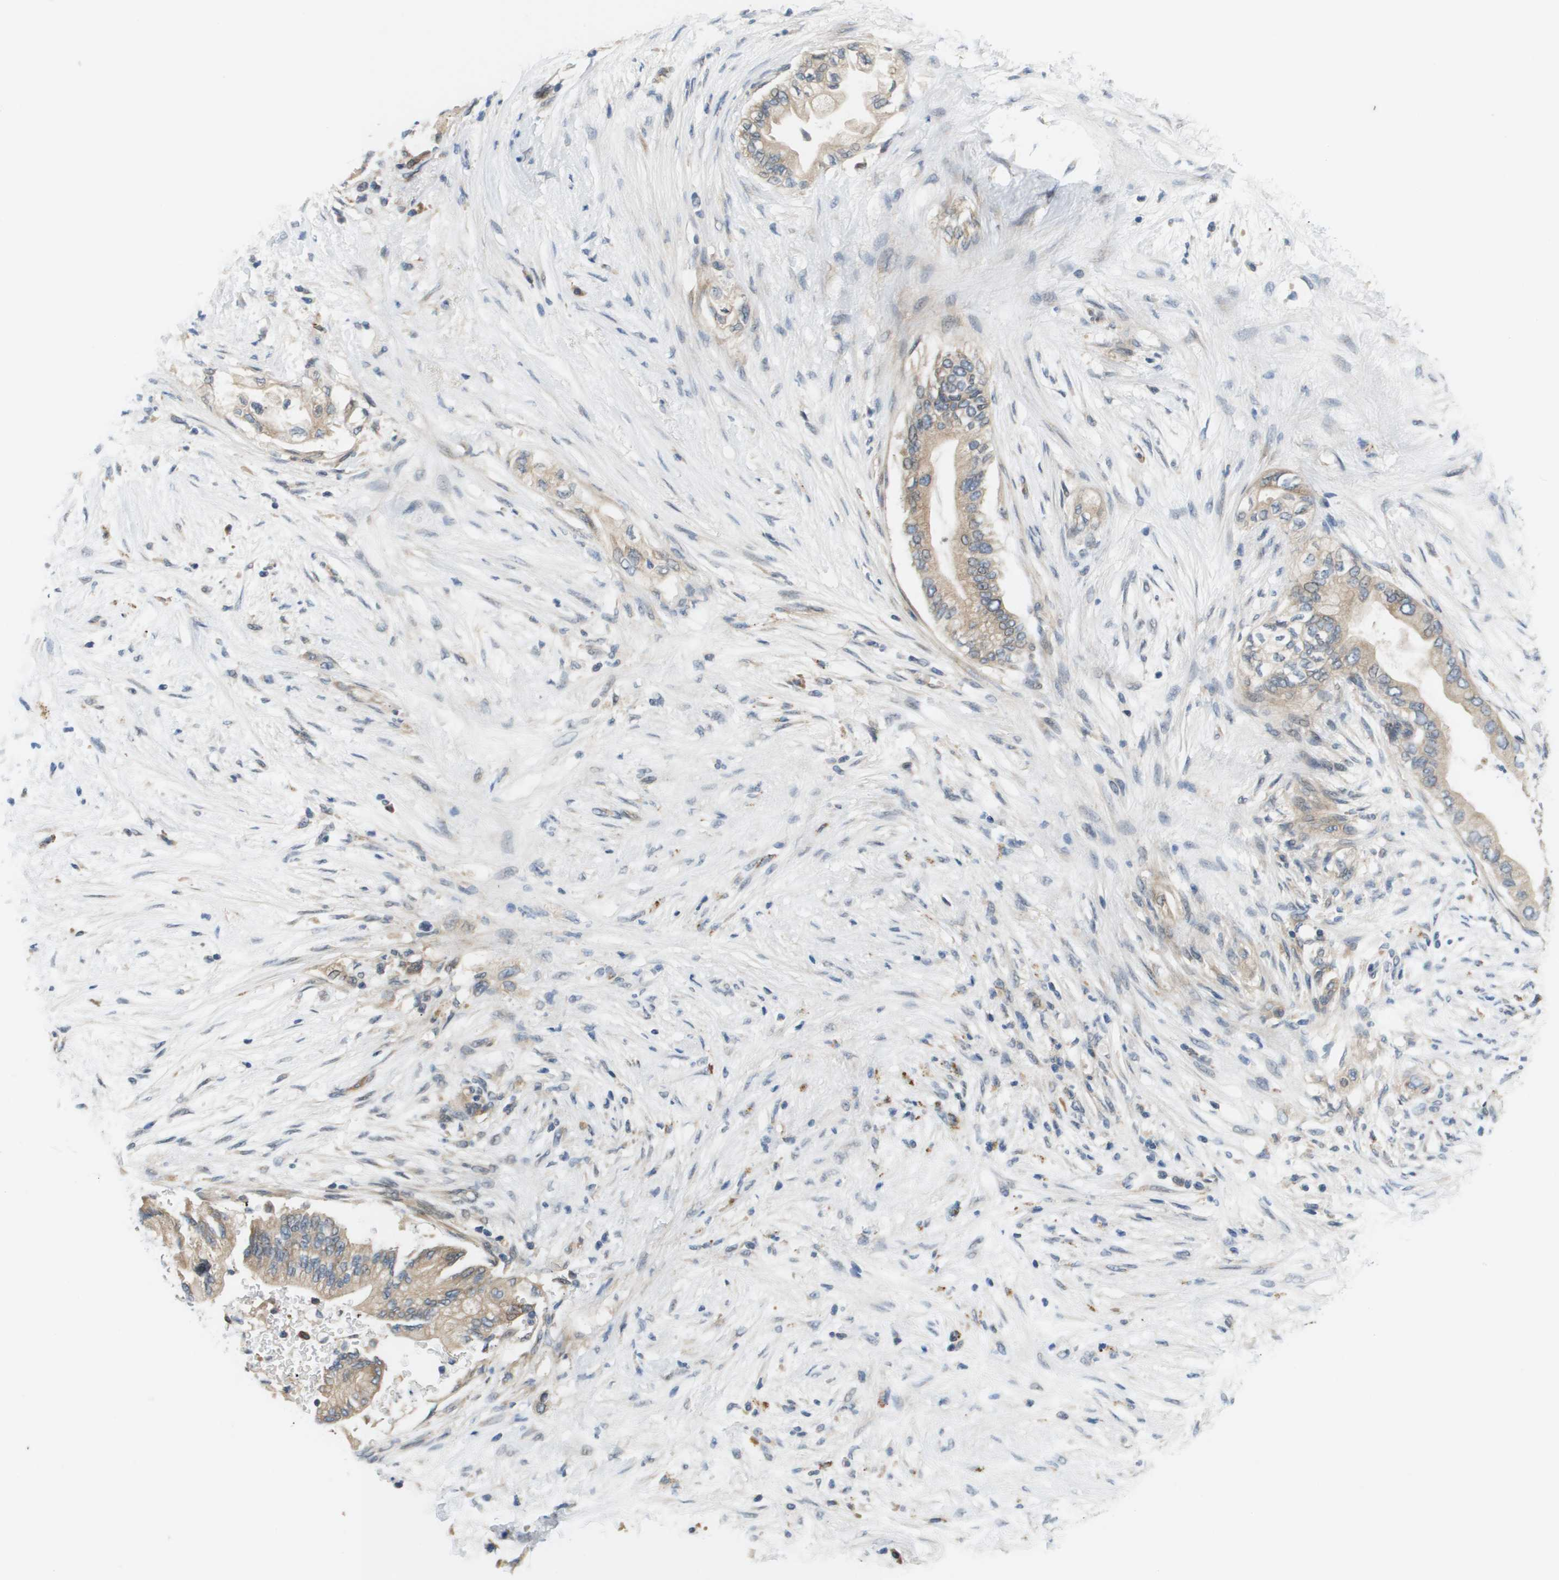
{"staining": {"intensity": "weak", "quantity": ">75%", "location": "cytoplasmic/membranous"}, "tissue": "pancreatic cancer", "cell_type": "Tumor cells", "image_type": "cancer", "snomed": [{"axis": "morphology", "description": "Normal tissue, NOS"}, {"axis": "morphology", "description": "Adenocarcinoma, NOS"}, {"axis": "topography", "description": "Pancreas"}, {"axis": "topography", "description": "Duodenum"}], "caption": "An immunohistochemistry (IHC) micrograph of neoplastic tissue is shown. Protein staining in brown highlights weak cytoplasmic/membranous positivity in pancreatic cancer within tumor cells. The staining was performed using DAB (3,3'-diaminobenzidine) to visualize the protein expression in brown, while the nuclei were stained in blue with hematoxylin (Magnification: 20x).", "gene": "SLC25A20", "patient": {"sex": "female", "age": 60}}